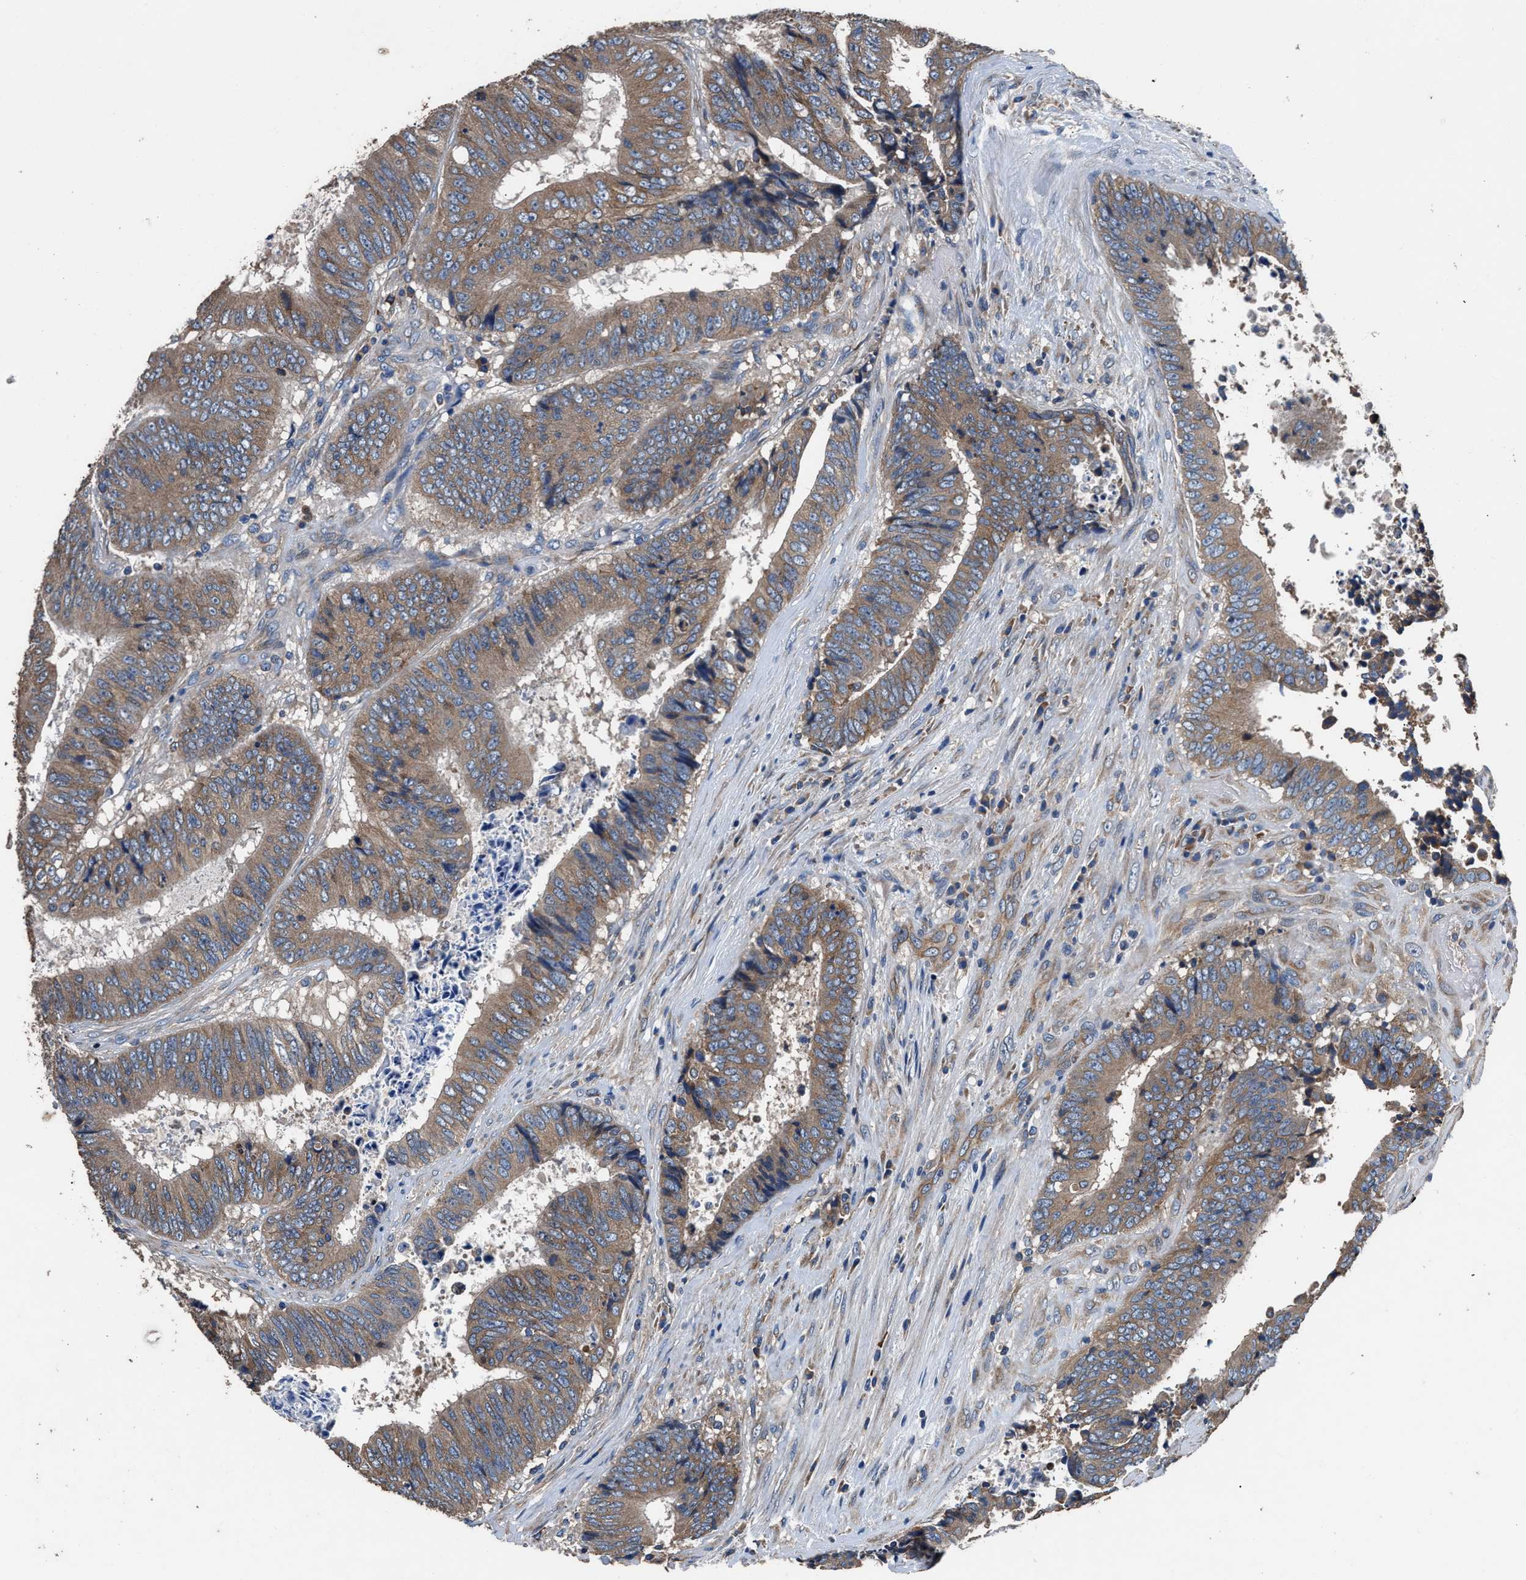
{"staining": {"intensity": "moderate", "quantity": ">75%", "location": "cytoplasmic/membranous"}, "tissue": "colorectal cancer", "cell_type": "Tumor cells", "image_type": "cancer", "snomed": [{"axis": "morphology", "description": "Adenocarcinoma, NOS"}, {"axis": "topography", "description": "Rectum"}], "caption": "The immunohistochemical stain labels moderate cytoplasmic/membranous expression in tumor cells of colorectal cancer (adenocarcinoma) tissue.", "gene": "DHRS7B", "patient": {"sex": "male", "age": 72}}